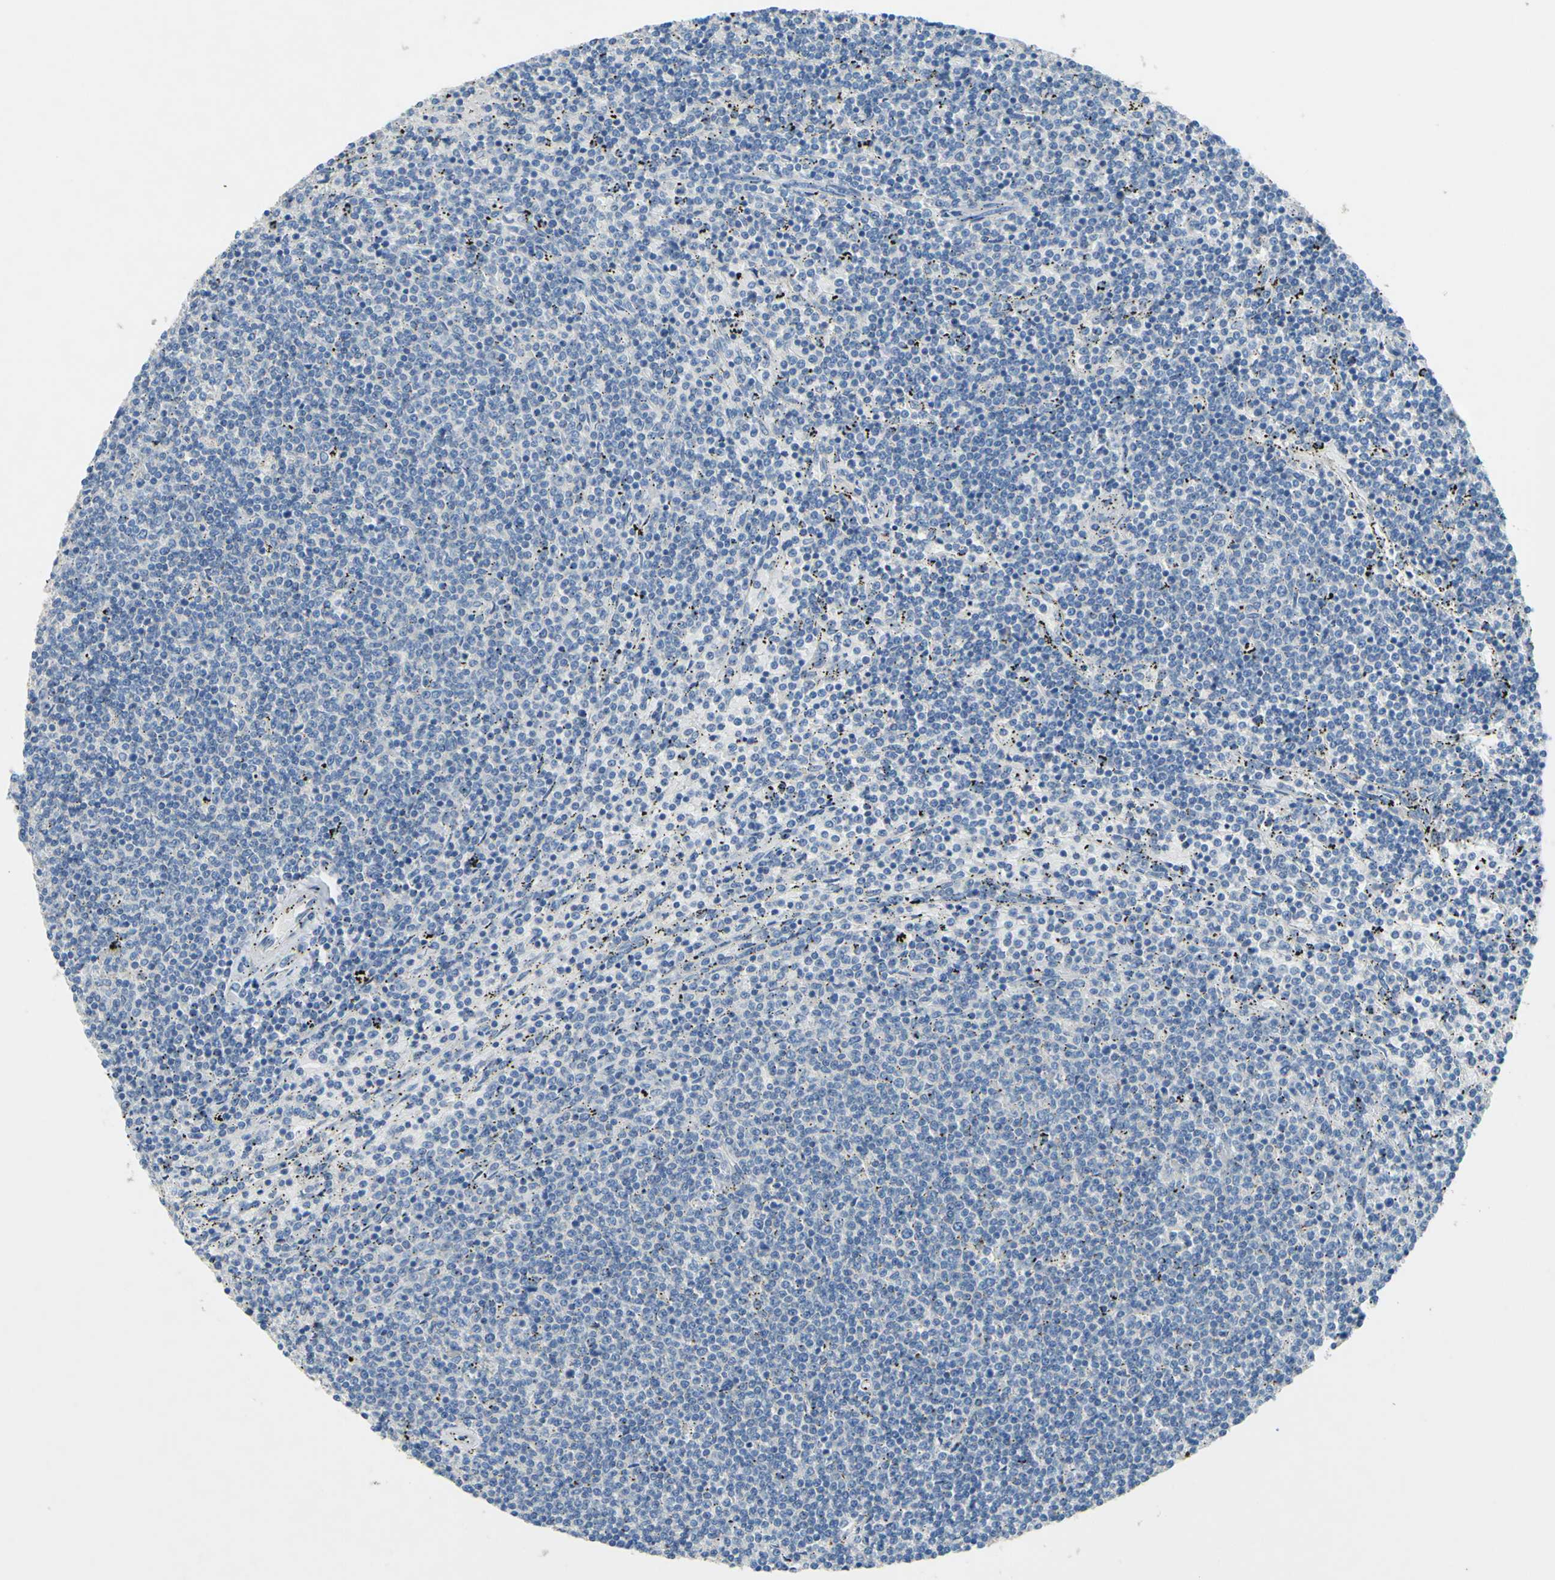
{"staining": {"intensity": "negative", "quantity": "none", "location": "none"}, "tissue": "lymphoma", "cell_type": "Tumor cells", "image_type": "cancer", "snomed": [{"axis": "morphology", "description": "Malignant lymphoma, non-Hodgkin's type, Low grade"}, {"axis": "topography", "description": "Spleen"}], "caption": "This is an immunohistochemistry photomicrograph of malignant lymphoma, non-Hodgkin's type (low-grade). There is no staining in tumor cells.", "gene": "CDH10", "patient": {"sex": "female", "age": 50}}